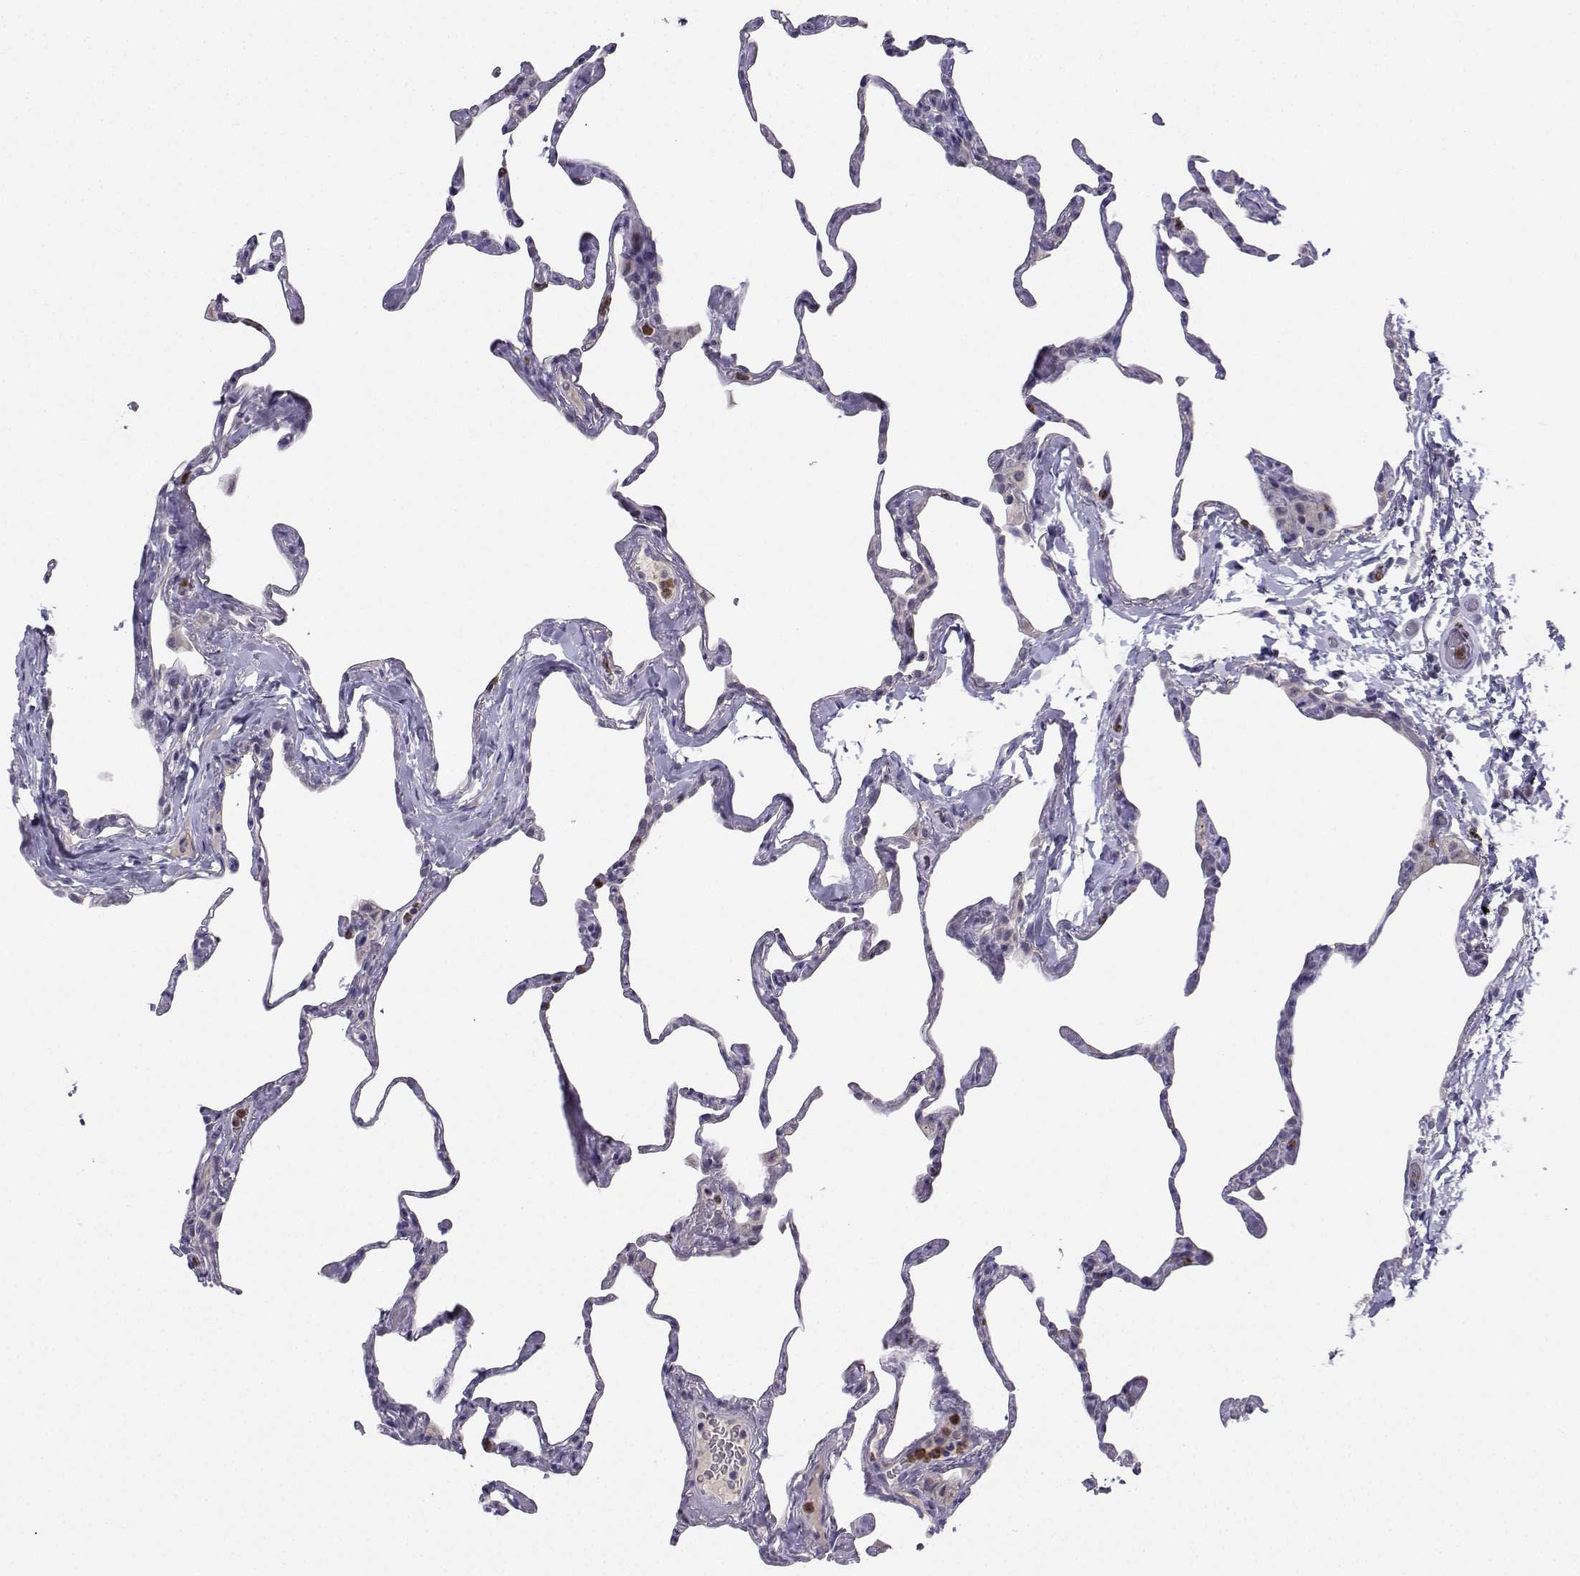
{"staining": {"intensity": "negative", "quantity": "none", "location": "none"}, "tissue": "lung", "cell_type": "Alveolar cells", "image_type": "normal", "snomed": [{"axis": "morphology", "description": "Normal tissue, NOS"}, {"axis": "topography", "description": "Lung"}], "caption": "Alveolar cells show no significant expression in unremarkable lung.", "gene": "CALY", "patient": {"sex": "male", "age": 65}}